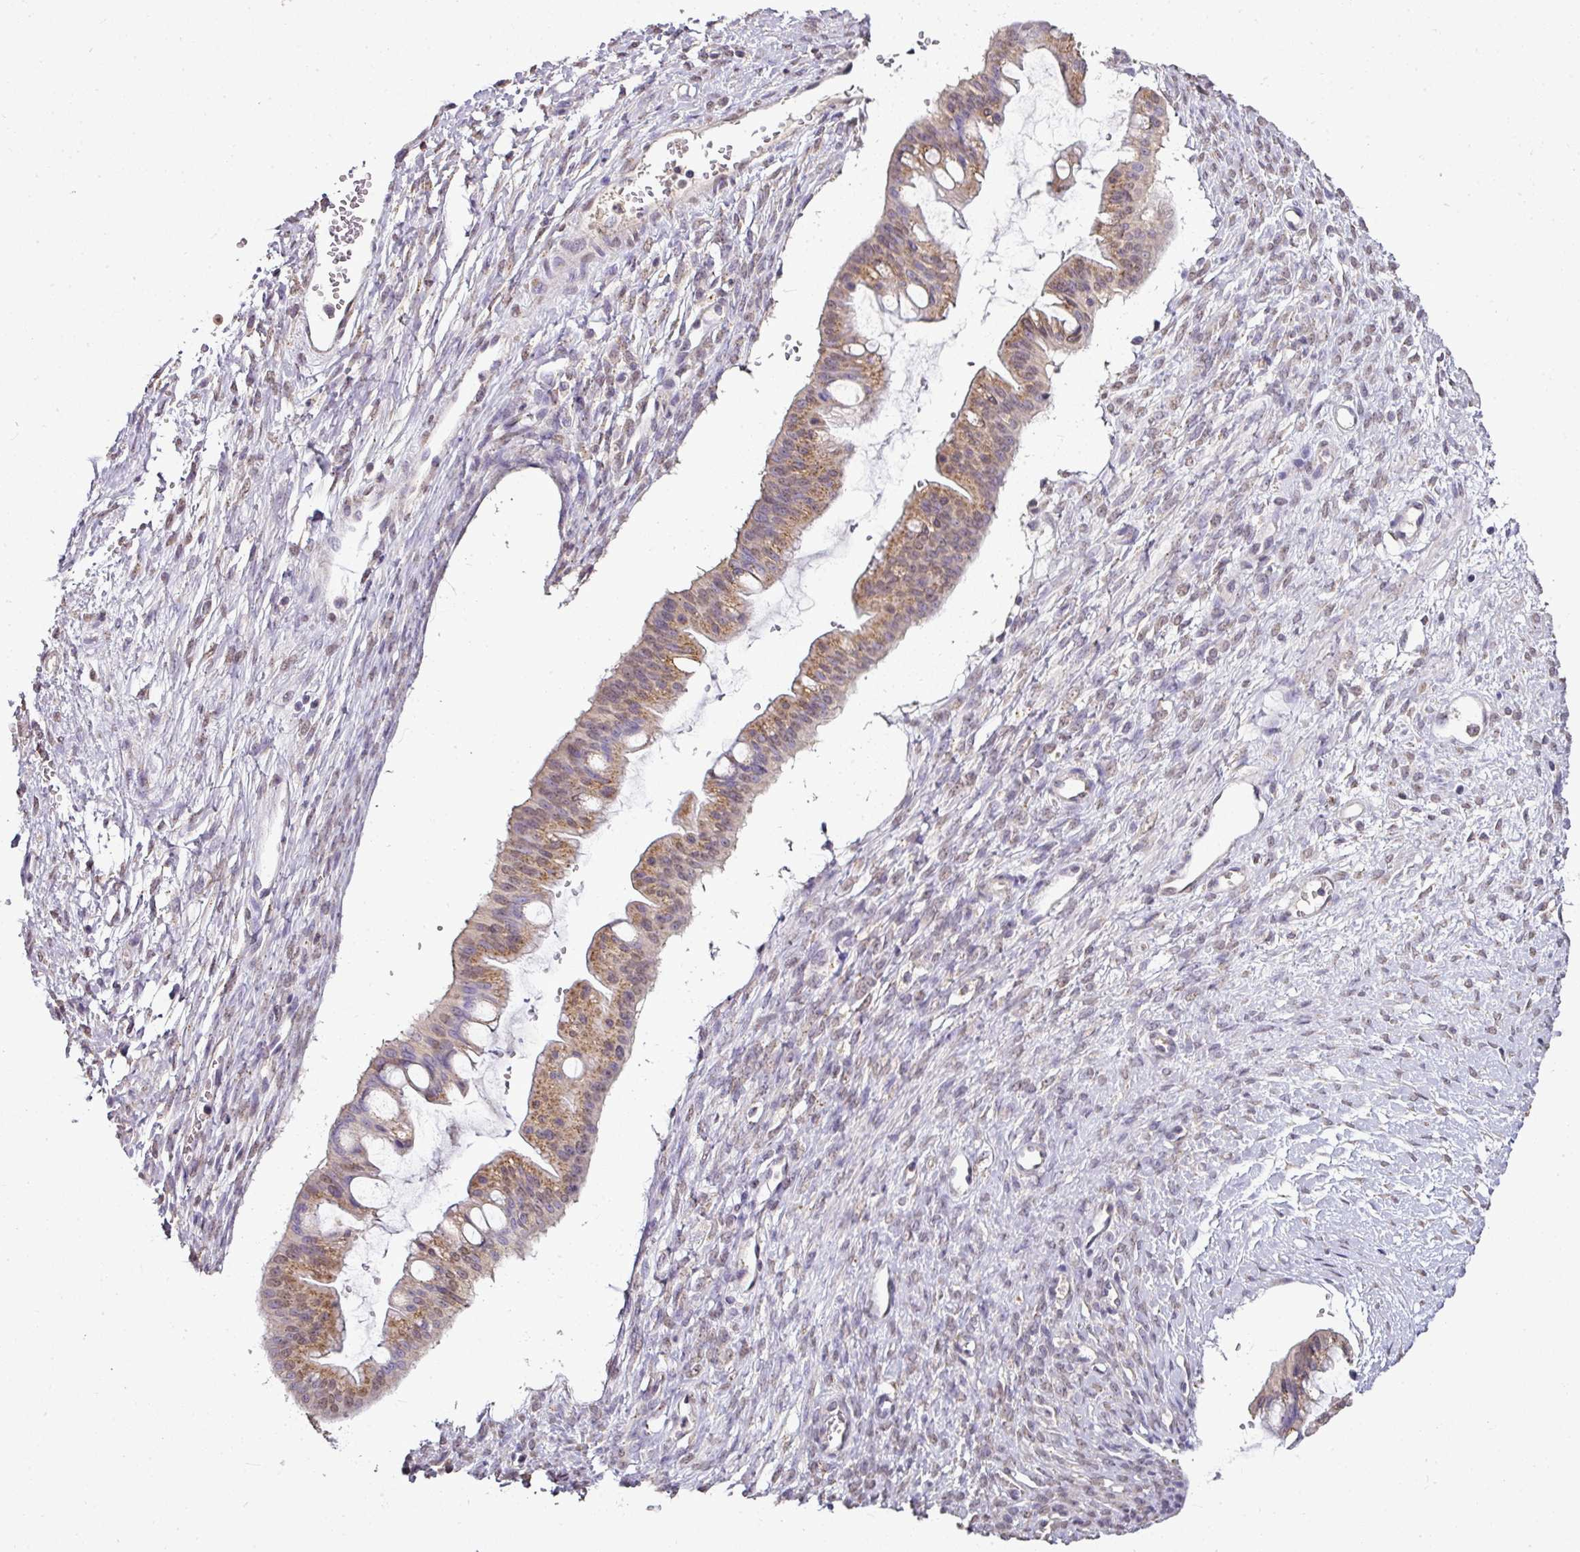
{"staining": {"intensity": "weak", "quantity": ">75%", "location": "cytoplasmic/membranous,nuclear"}, "tissue": "ovarian cancer", "cell_type": "Tumor cells", "image_type": "cancer", "snomed": [{"axis": "morphology", "description": "Cystadenocarcinoma, mucinous, NOS"}, {"axis": "topography", "description": "Ovary"}], "caption": "Tumor cells display low levels of weak cytoplasmic/membranous and nuclear positivity in approximately >75% of cells in ovarian mucinous cystadenocarcinoma.", "gene": "JPH2", "patient": {"sex": "female", "age": 73}}